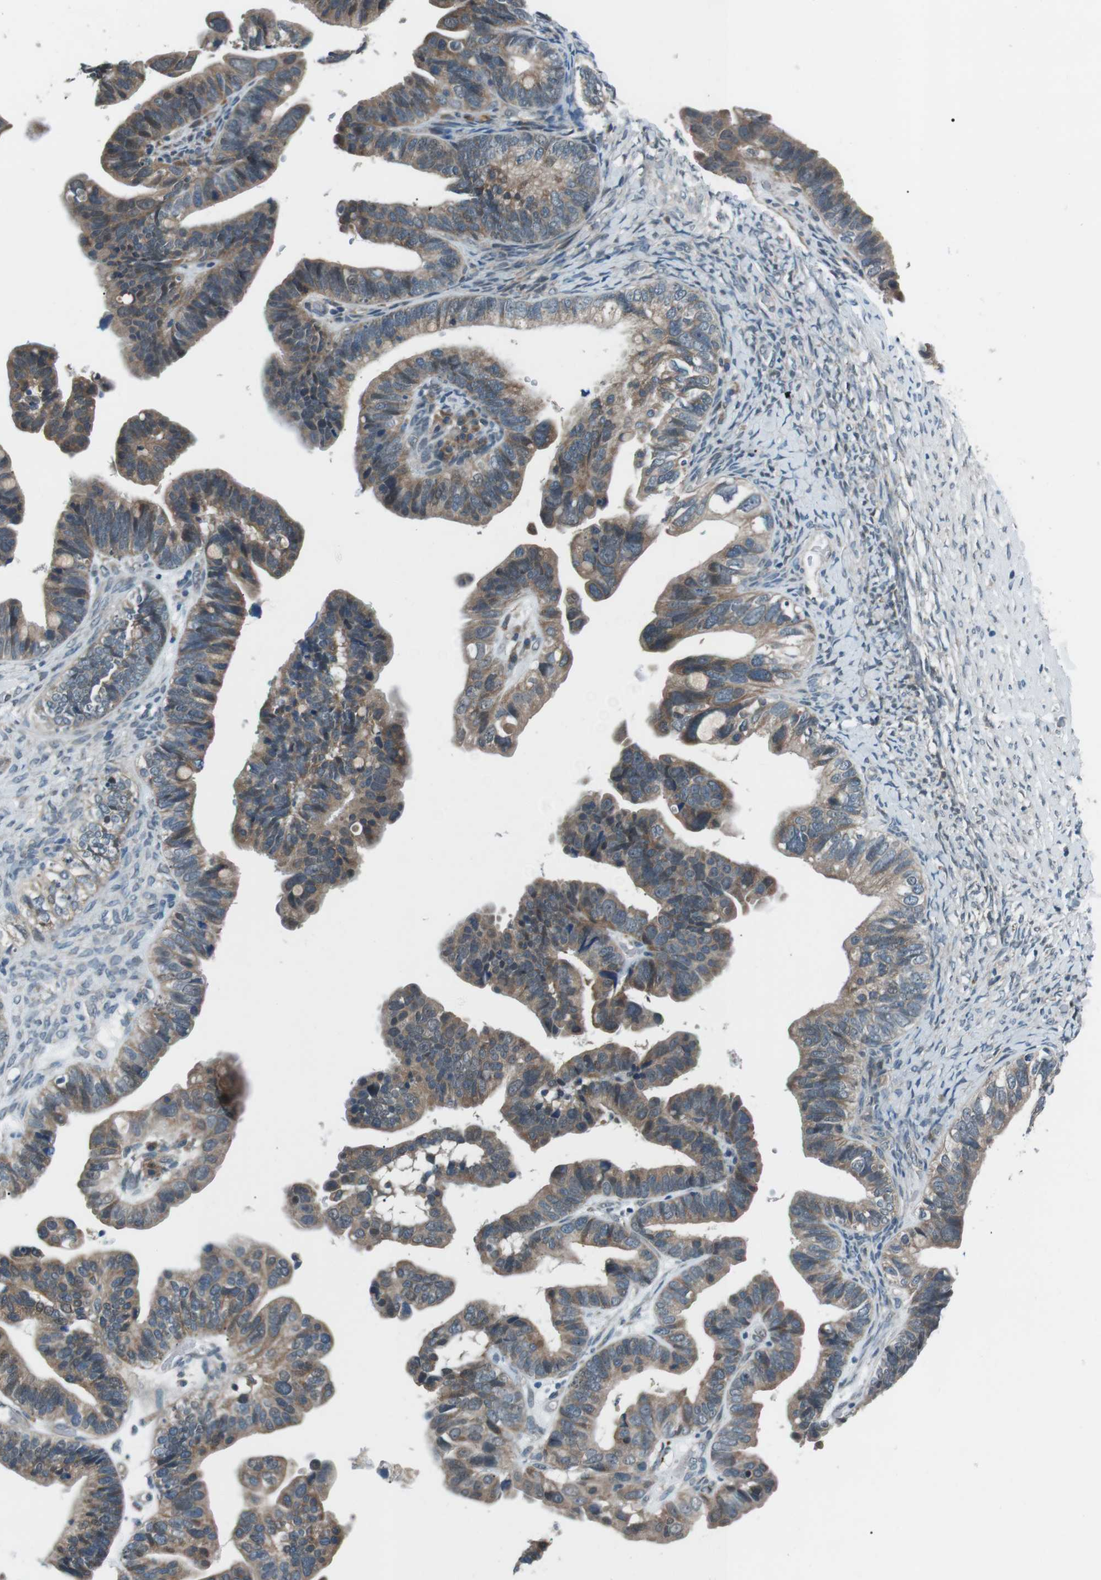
{"staining": {"intensity": "moderate", "quantity": ">75%", "location": "cytoplasmic/membranous"}, "tissue": "ovarian cancer", "cell_type": "Tumor cells", "image_type": "cancer", "snomed": [{"axis": "morphology", "description": "Cystadenocarcinoma, serous, NOS"}, {"axis": "topography", "description": "Ovary"}], "caption": "This photomicrograph reveals ovarian cancer (serous cystadenocarcinoma) stained with immunohistochemistry to label a protein in brown. The cytoplasmic/membranous of tumor cells show moderate positivity for the protein. Nuclei are counter-stained blue.", "gene": "LRIG2", "patient": {"sex": "female", "age": 56}}